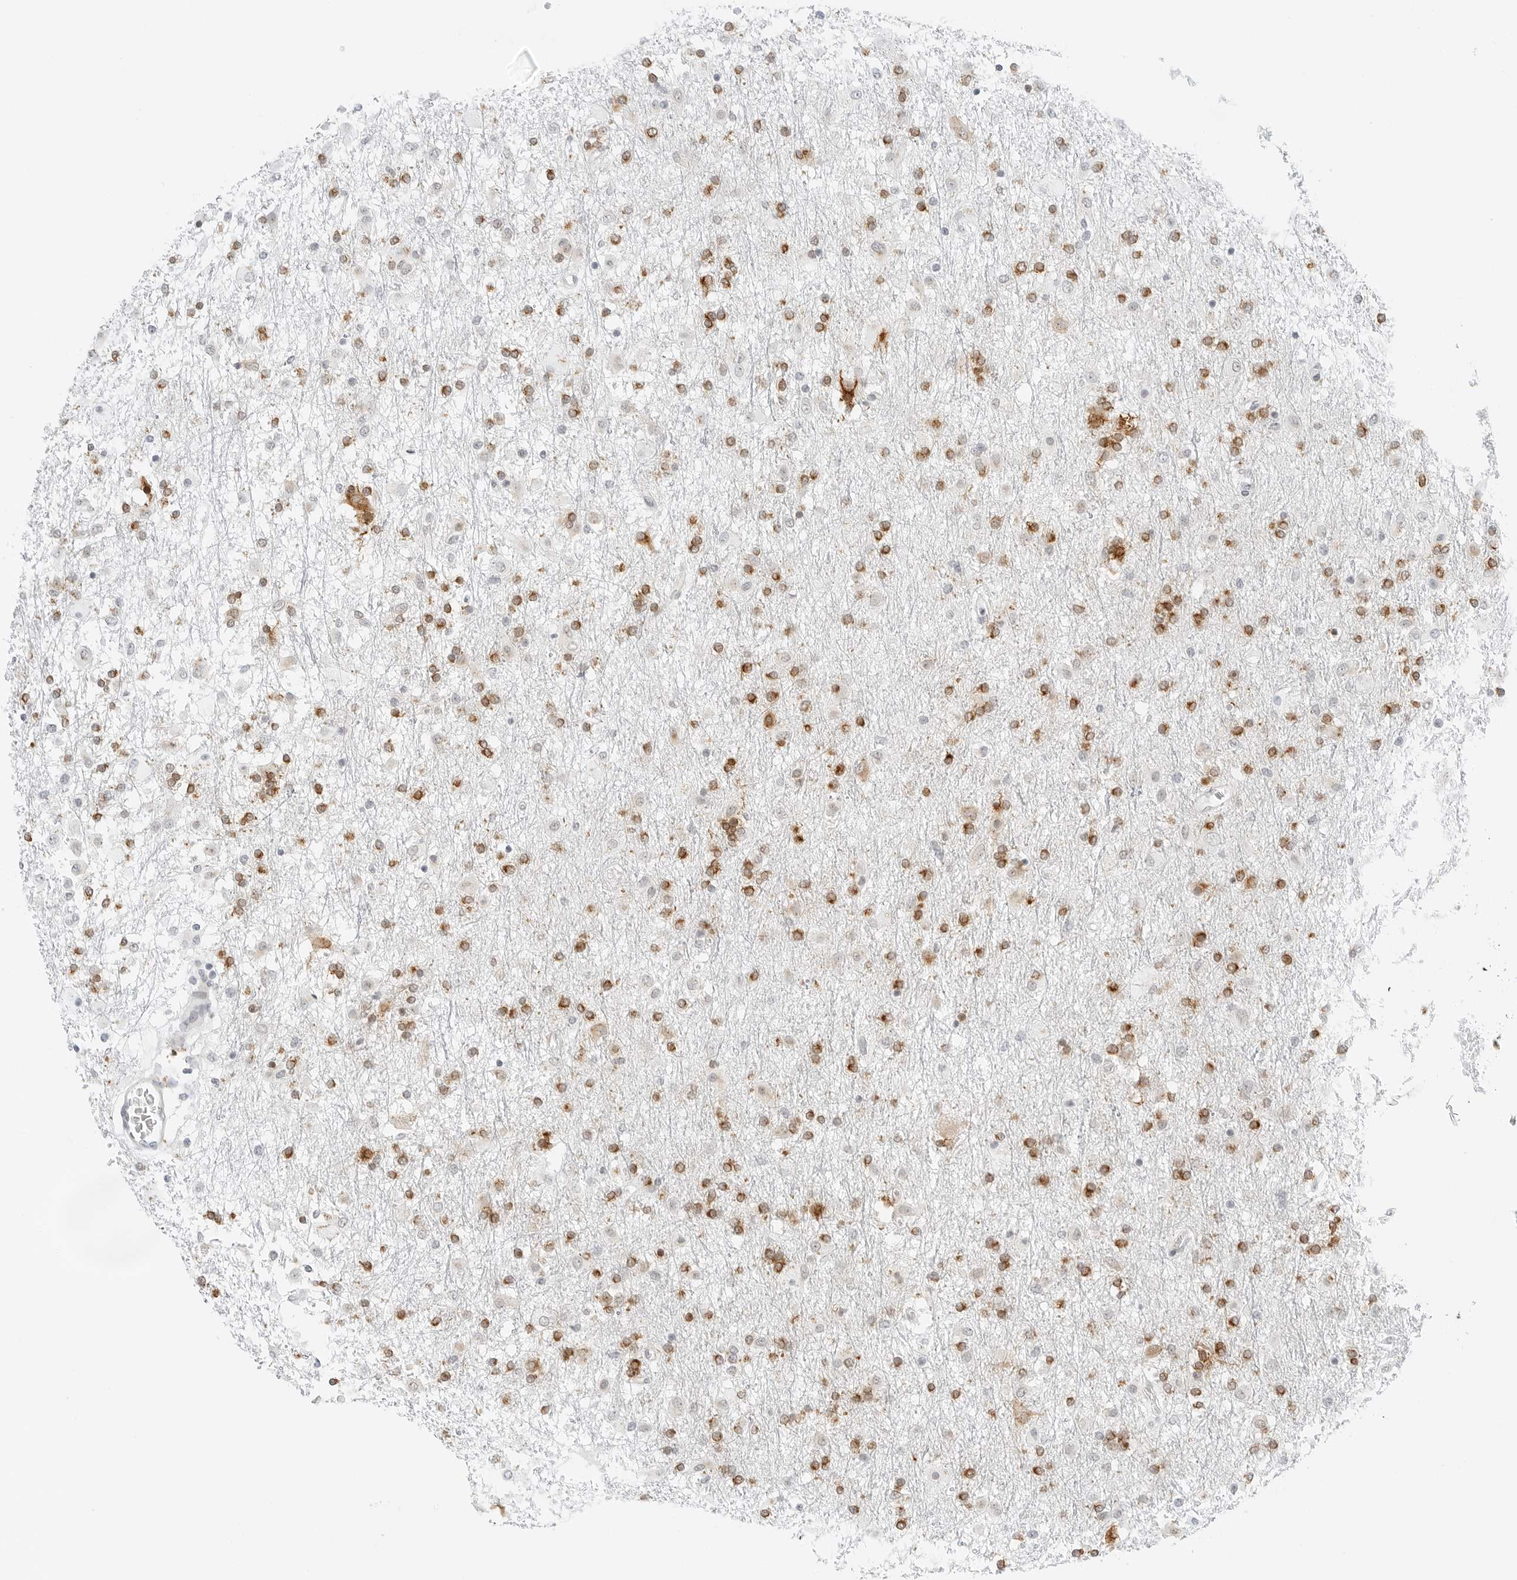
{"staining": {"intensity": "moderate", "quantity": "25%-75%", "location": "cytoplasmic/membranous"}, "tissue": "glioma", "cell_type": "Tumor cells", "image_type": "cancer", "snomed": [{"axis": "morphology", "description": "Glioma, malignant, Low grade"}, {"axis": "topography", "description": "Brain"}], "caption": "The photomicrograph reveals immunohistochemical staining of glioma. There is moderate cytoplasmic/membranous positivity is seen in approximately 25%-75% of tumor cells. The staining is performed using DAB brown chromogen to label protein expression. The nuclei are counter-stained blue using hematoxylin.", "gene": "CCSAP", "patient": {"sex": "male", "age": 65}}